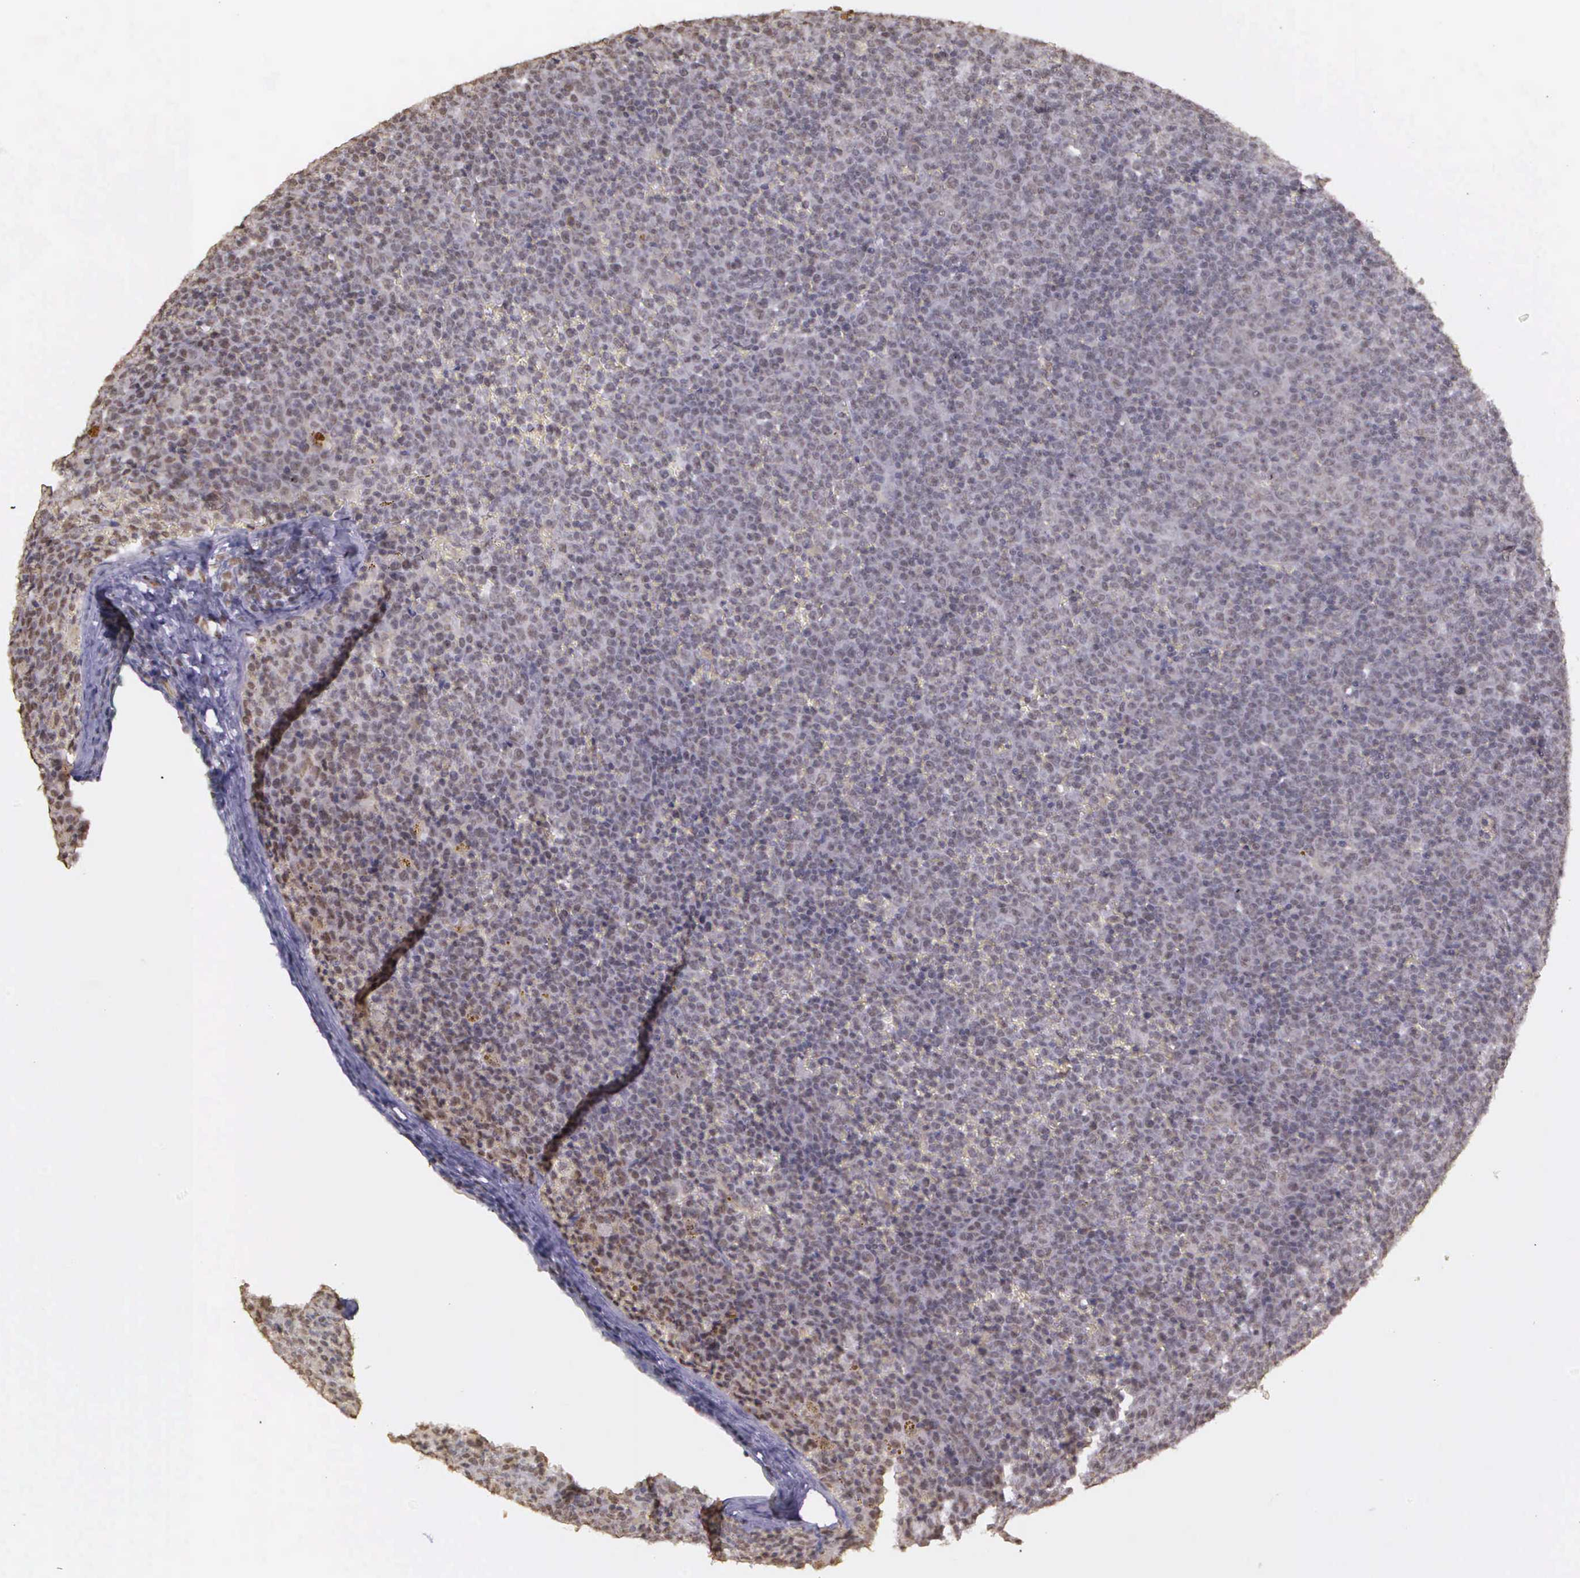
{"staining": {"intensity": "negative", "quantity": "none", "location": "none"}, "tissue": "lymphoma", "cell_type": "Tumor cells", "image_type": "cancer", "snomed": [{"axis": "morphology", "description": "Malignant lymphoma, non-Hodgkin's type, Low grade"}, {"axis": "topography", "description": "Lymph node"}], "caption": "IHC micrograph of human lymphoma stained for a protein (brown), which exhibits no positivity in tumor cells.", "gene": "ARMCX5", "patient": {"sex": "male", "age": 50}}